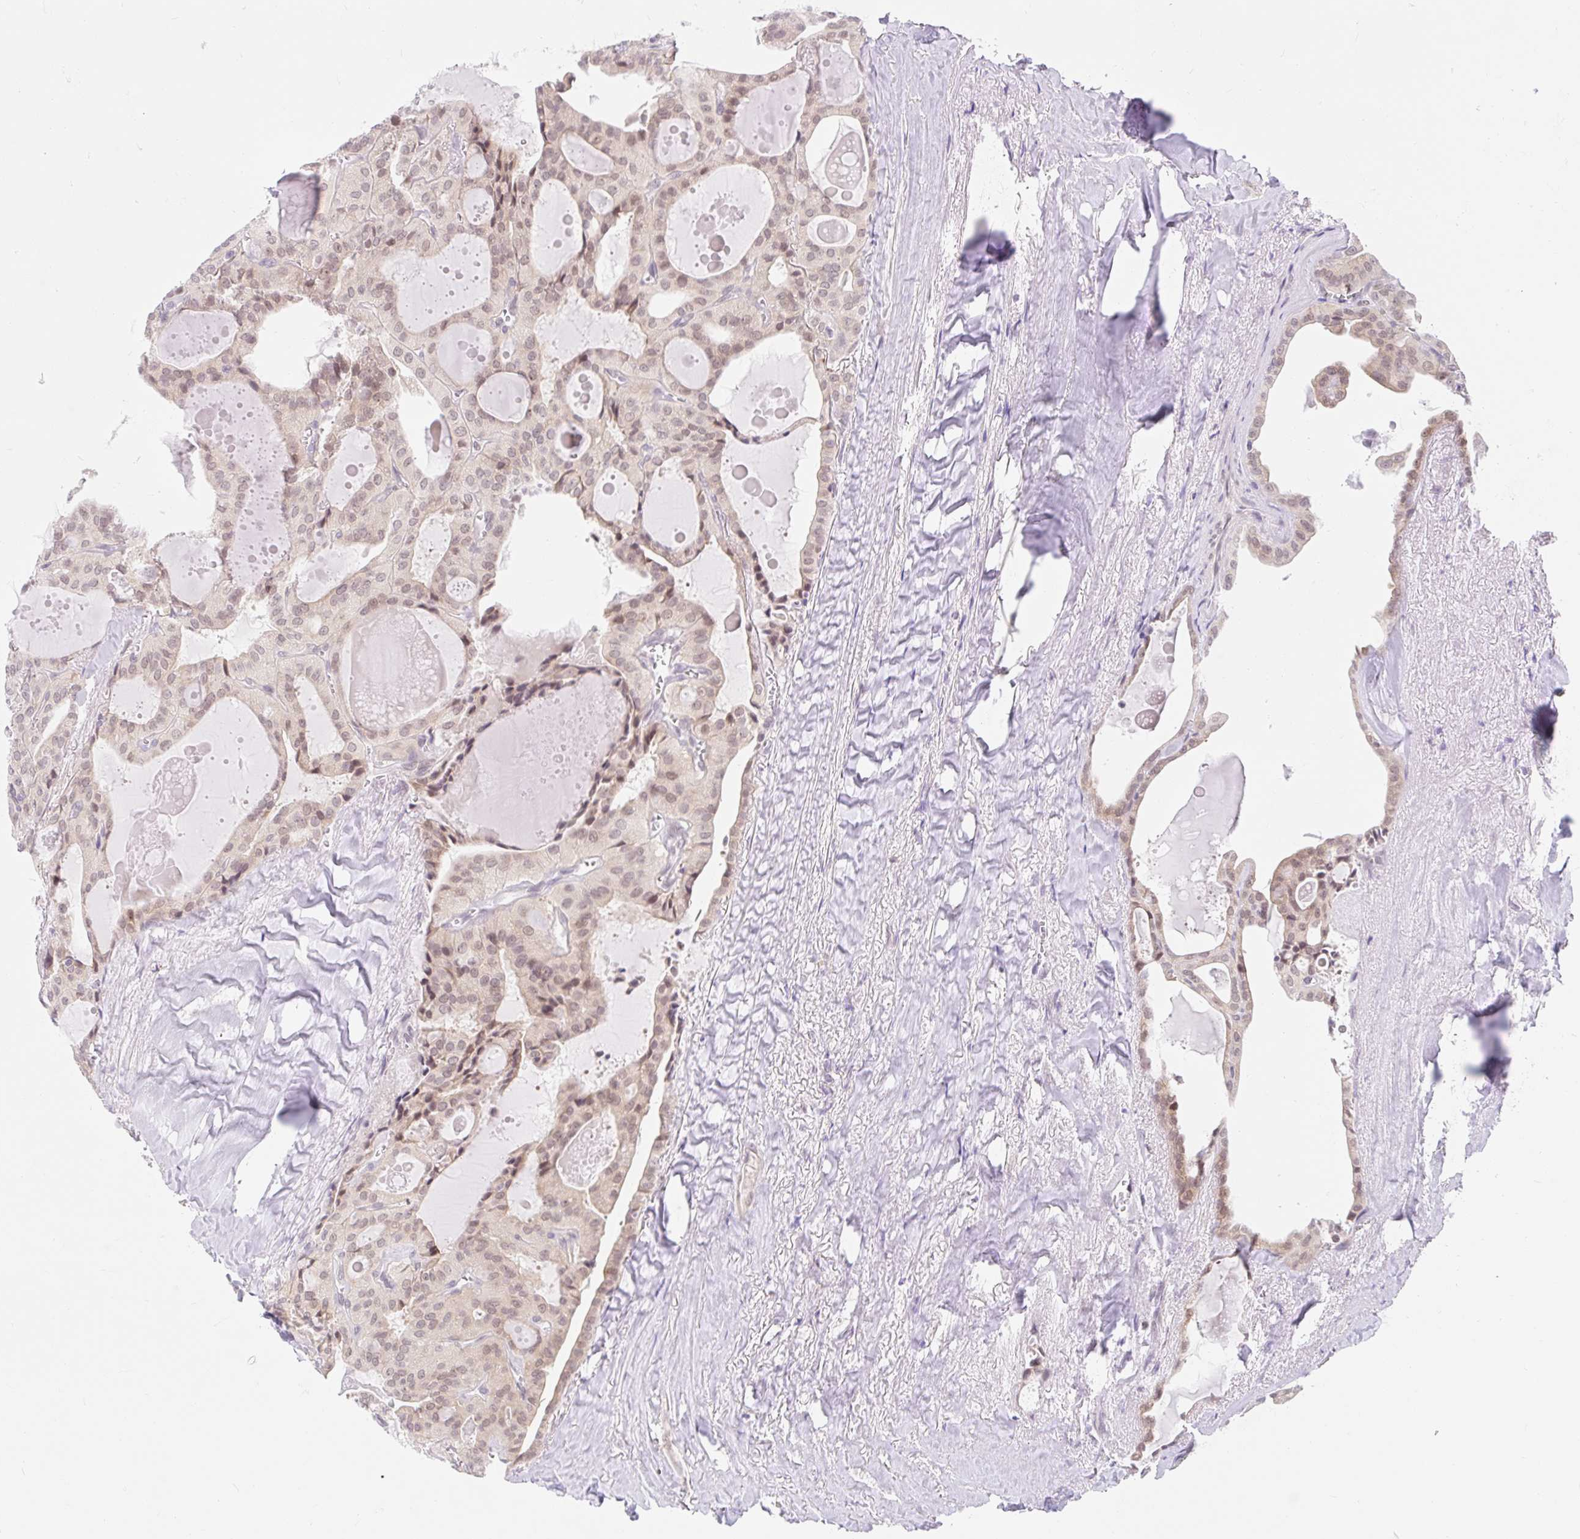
{"staining": {"intensity": "weak", "quantity": "<25%", "location": "cytoplasmic/membranous"}, "tissue": "thyroid cancer", "cell_type": "Tumor cells", "image_type": "cancer", "snomed": [{"axis": "morphology", "description": "Papillary adenocarcinoma, NOS"}, {"axis": "topography", "description": "Thyroid gland"}], "caption": "IHC histopathology image of neoplastic tissue: papillary adenocarcinoma (thyroid) stained with DAB shows no significant protein staining in tumor cells.", "gene": "SRSF10", "patient": {"sex": "male", "age": 52}}